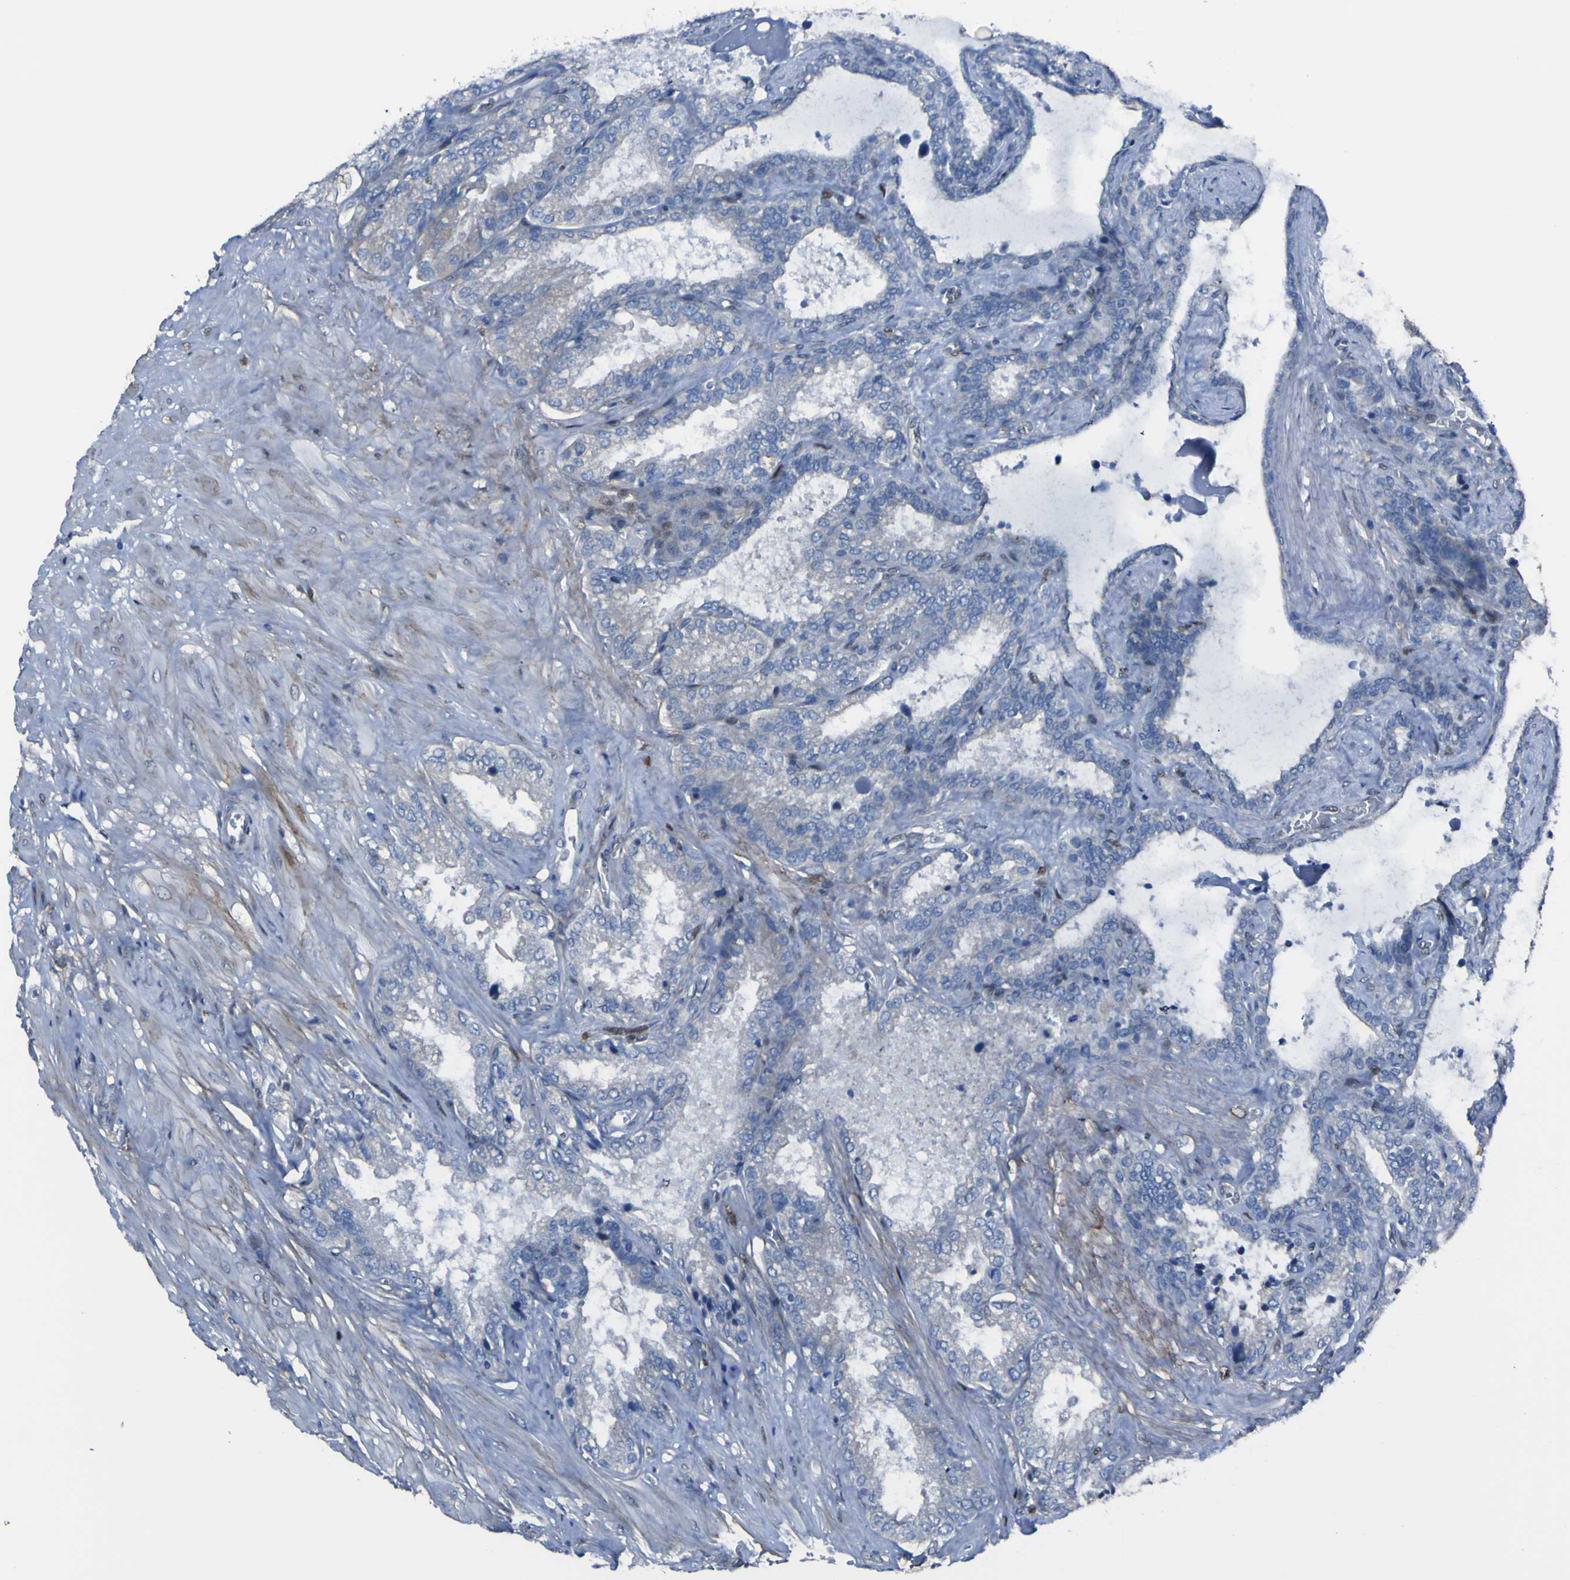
{"staining": {"intensity": "negative", "quantity": "none", "location": "none"}, "tissue": "seminal vesicle", "cell_type": "Glandular cells", "image_type": "normal", "snomed": [{"axis": "morphology", "description": "Normal tissue, NOS"}, {"axis": "topography", "description": "Seminal veicle"}], "caption": "This is a histopathology image of immunohistochemistry (IHC) staining of unremarkable seminal vesicle, which shows no expression in glandular cells. The staining was performed using DAB (3,3'-diaminobenzidine) to visualize the protein expression in brown, while the nuclei were stained in blue with hematoxylin (Magnification: 20x).", "gene": "LRRN1", "patient": {"sex": "male", "age": 46}}